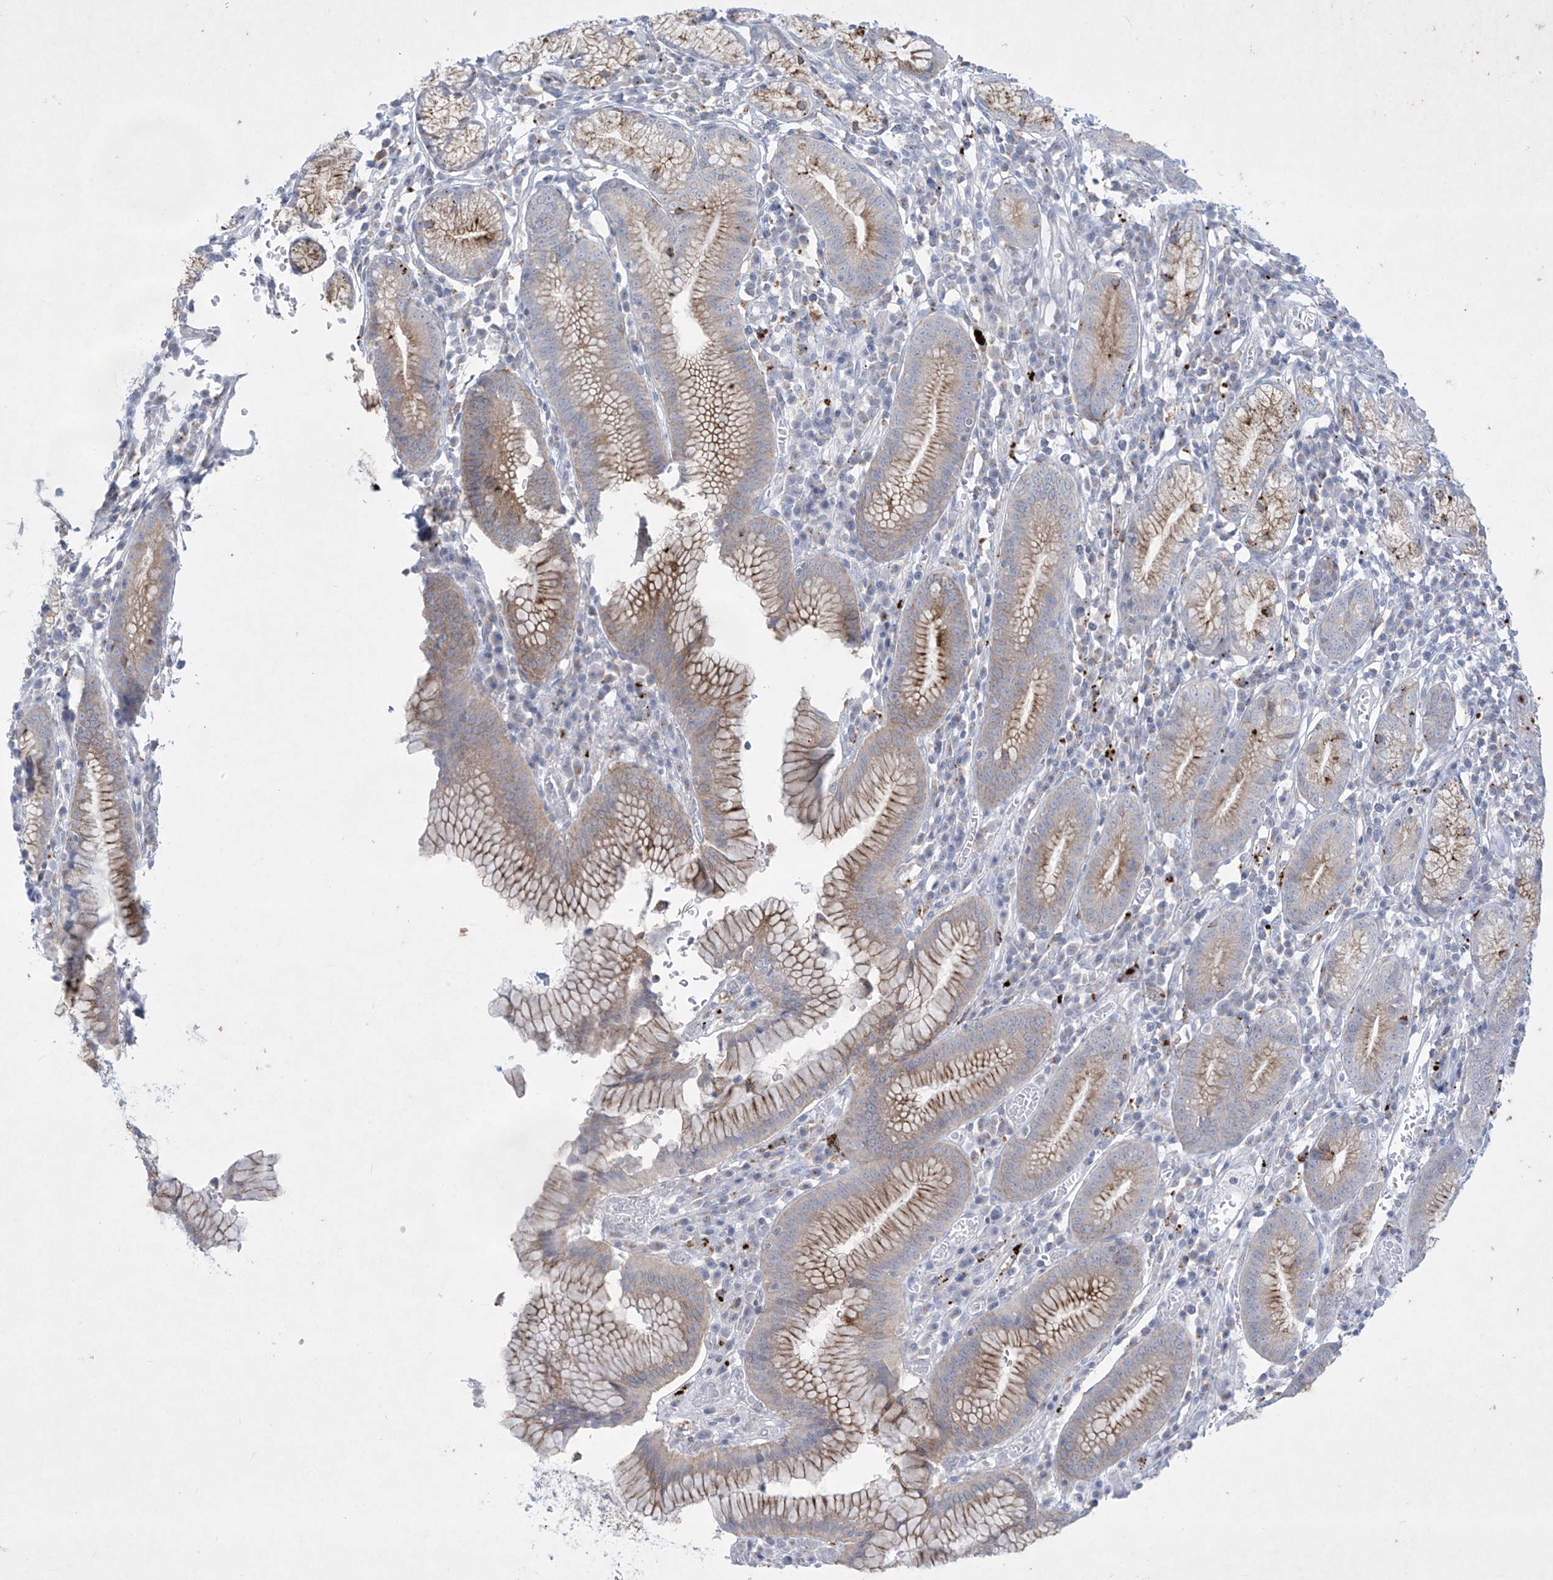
{"staining": {"intensity": "moderate", "quantity": "25%-75%", "location": "cytoplasmic/membranous"}, "tissue": "stomach", "cell_type": "Glandular cells", "image_type": "normal", "snomed": [{"axis": "morphology", "description": "Normal tissue, NOS"}, {"axis": "topography", "description": "Stomach"}], "caption": "About 25%-75% of glandular cells in unremarkable stomach reveal moderate cytoplasmic/membranous protein expression as visualized by brown immunohistochemical staining.", "gene": "GPR137C", "patient": {"sex": "male", "age": 55}}